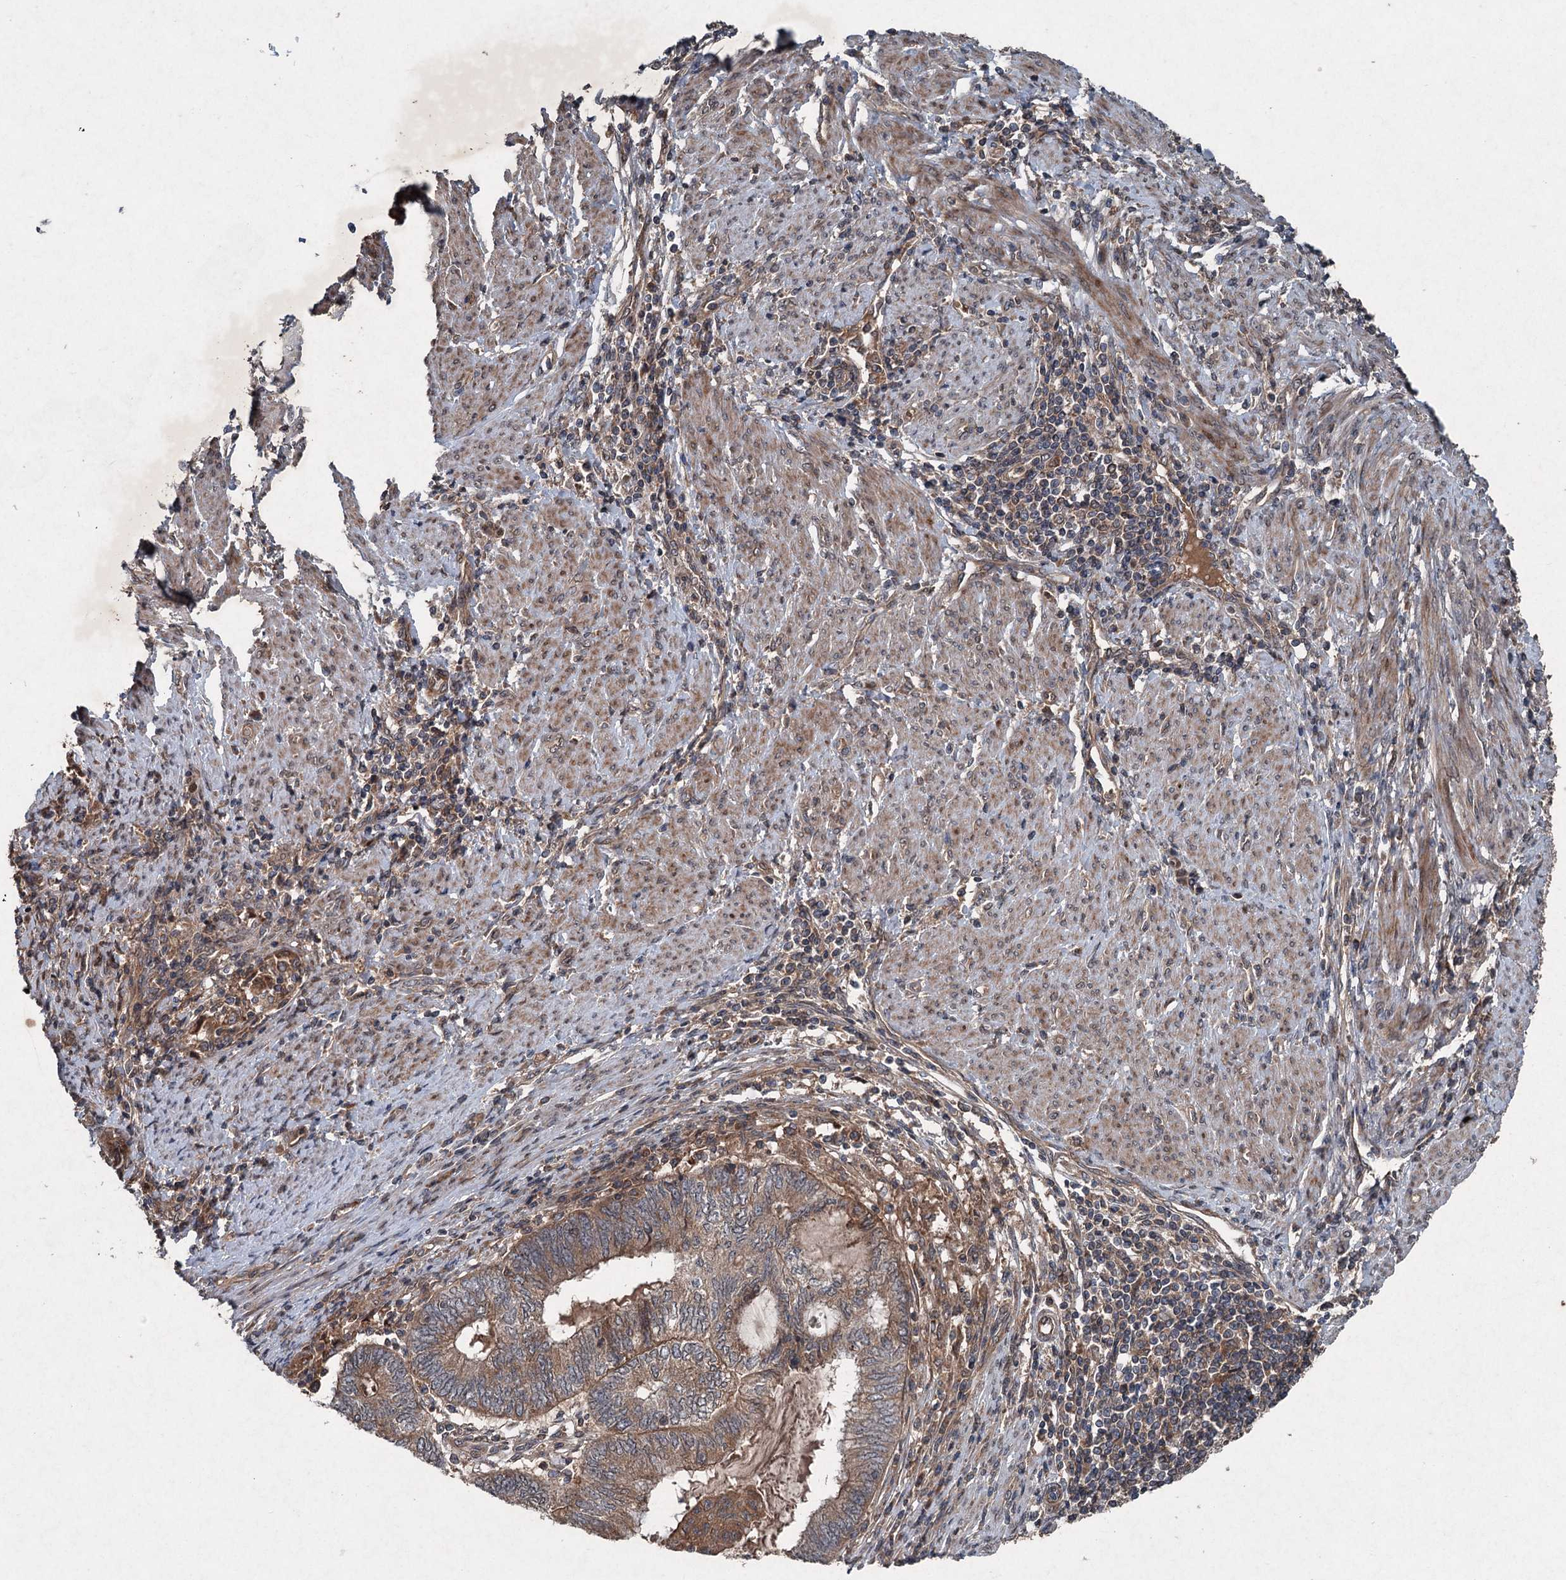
{"staining": {"intensity": "moderate", "quantity": ">75%", "location": "cytoplasmic/membranous"}, "tissue": "endometrial cancer", "cell_type": "Tumor cells", "image_type": "cancer", "snomed": [{"axis": "morphology", "description": "Adenocarcinoma, NOS"}, {"axis": "topography", "description": "Uterus"}, {"axis": "topography", "description": "Endometrium"}], "caption": "DAB immunohistochemical staining of endometrial cancer shows moderate cytoplasmic/membranous protein positivity in approximately >75% of tumor cells.", "gene": "ALAS1", "patient": {"sex": "female", "age": 70}}